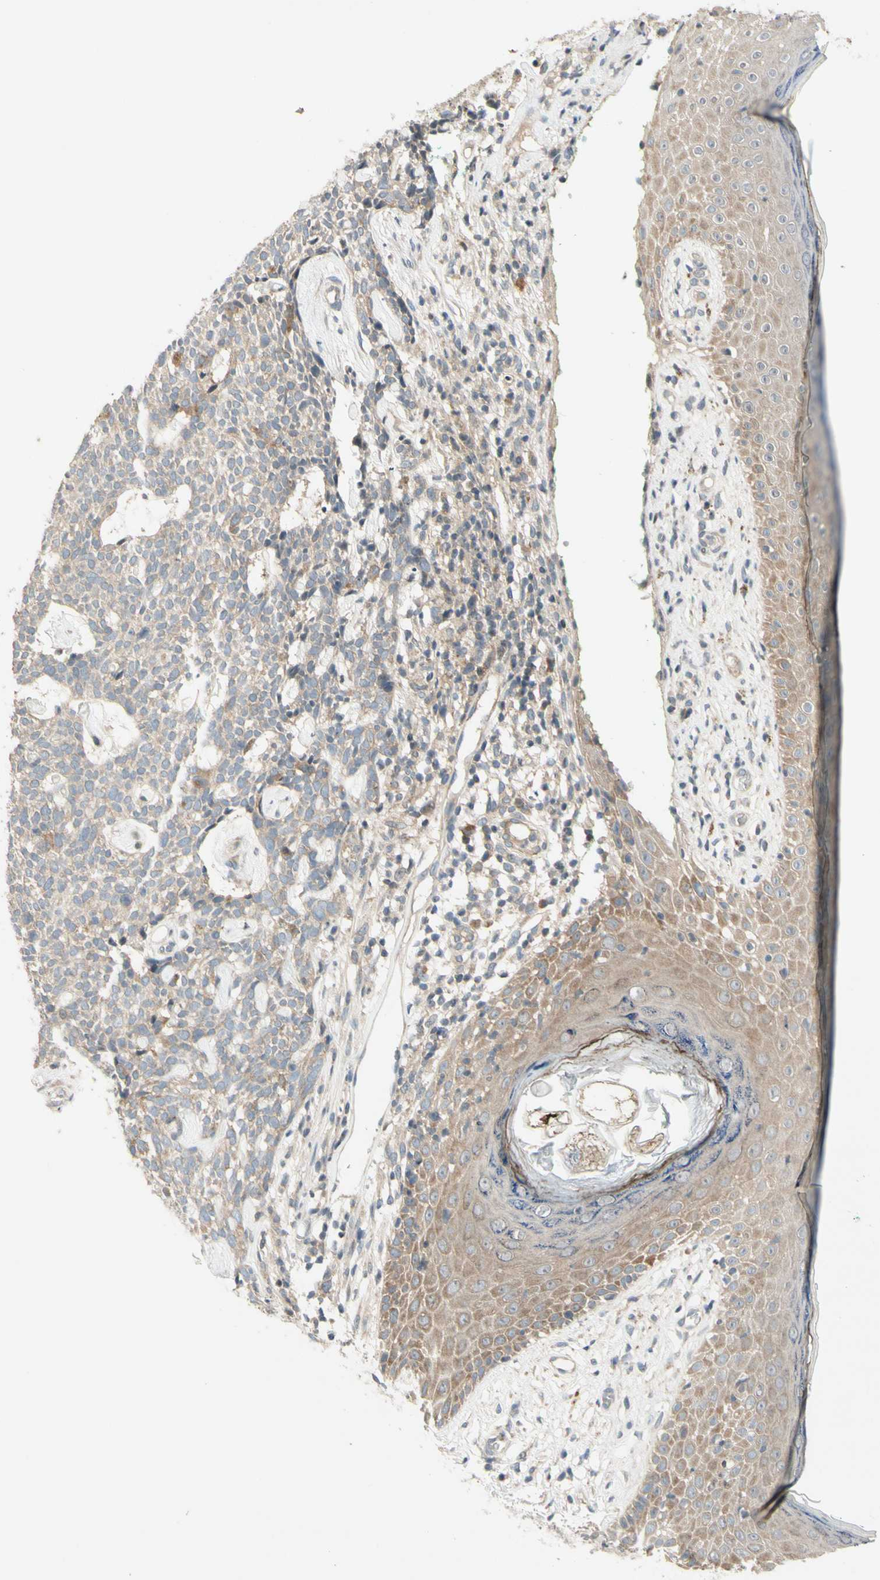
{"staining": {"intensity": "moderate", "quantity": "<25%", "location": "cytoplasmic/membranous"}, "tissue": "skin cancer", "cell_type": "Tumor cells", "image_type": "cancer", "snomed": [{"axis": "morphology", "description": "Basal cell carcinoma"}, {"axis": "topography", "description": "Skin"}], "caption": "About <25% of tumor cells in human skin basal cell carcinoma reveal moderate cytoplasmic/membranous protein expression as visualized by brown immunohistochemical staining.", "gene": "ETF1", "patient": {"sex": "female", "age": 84}}